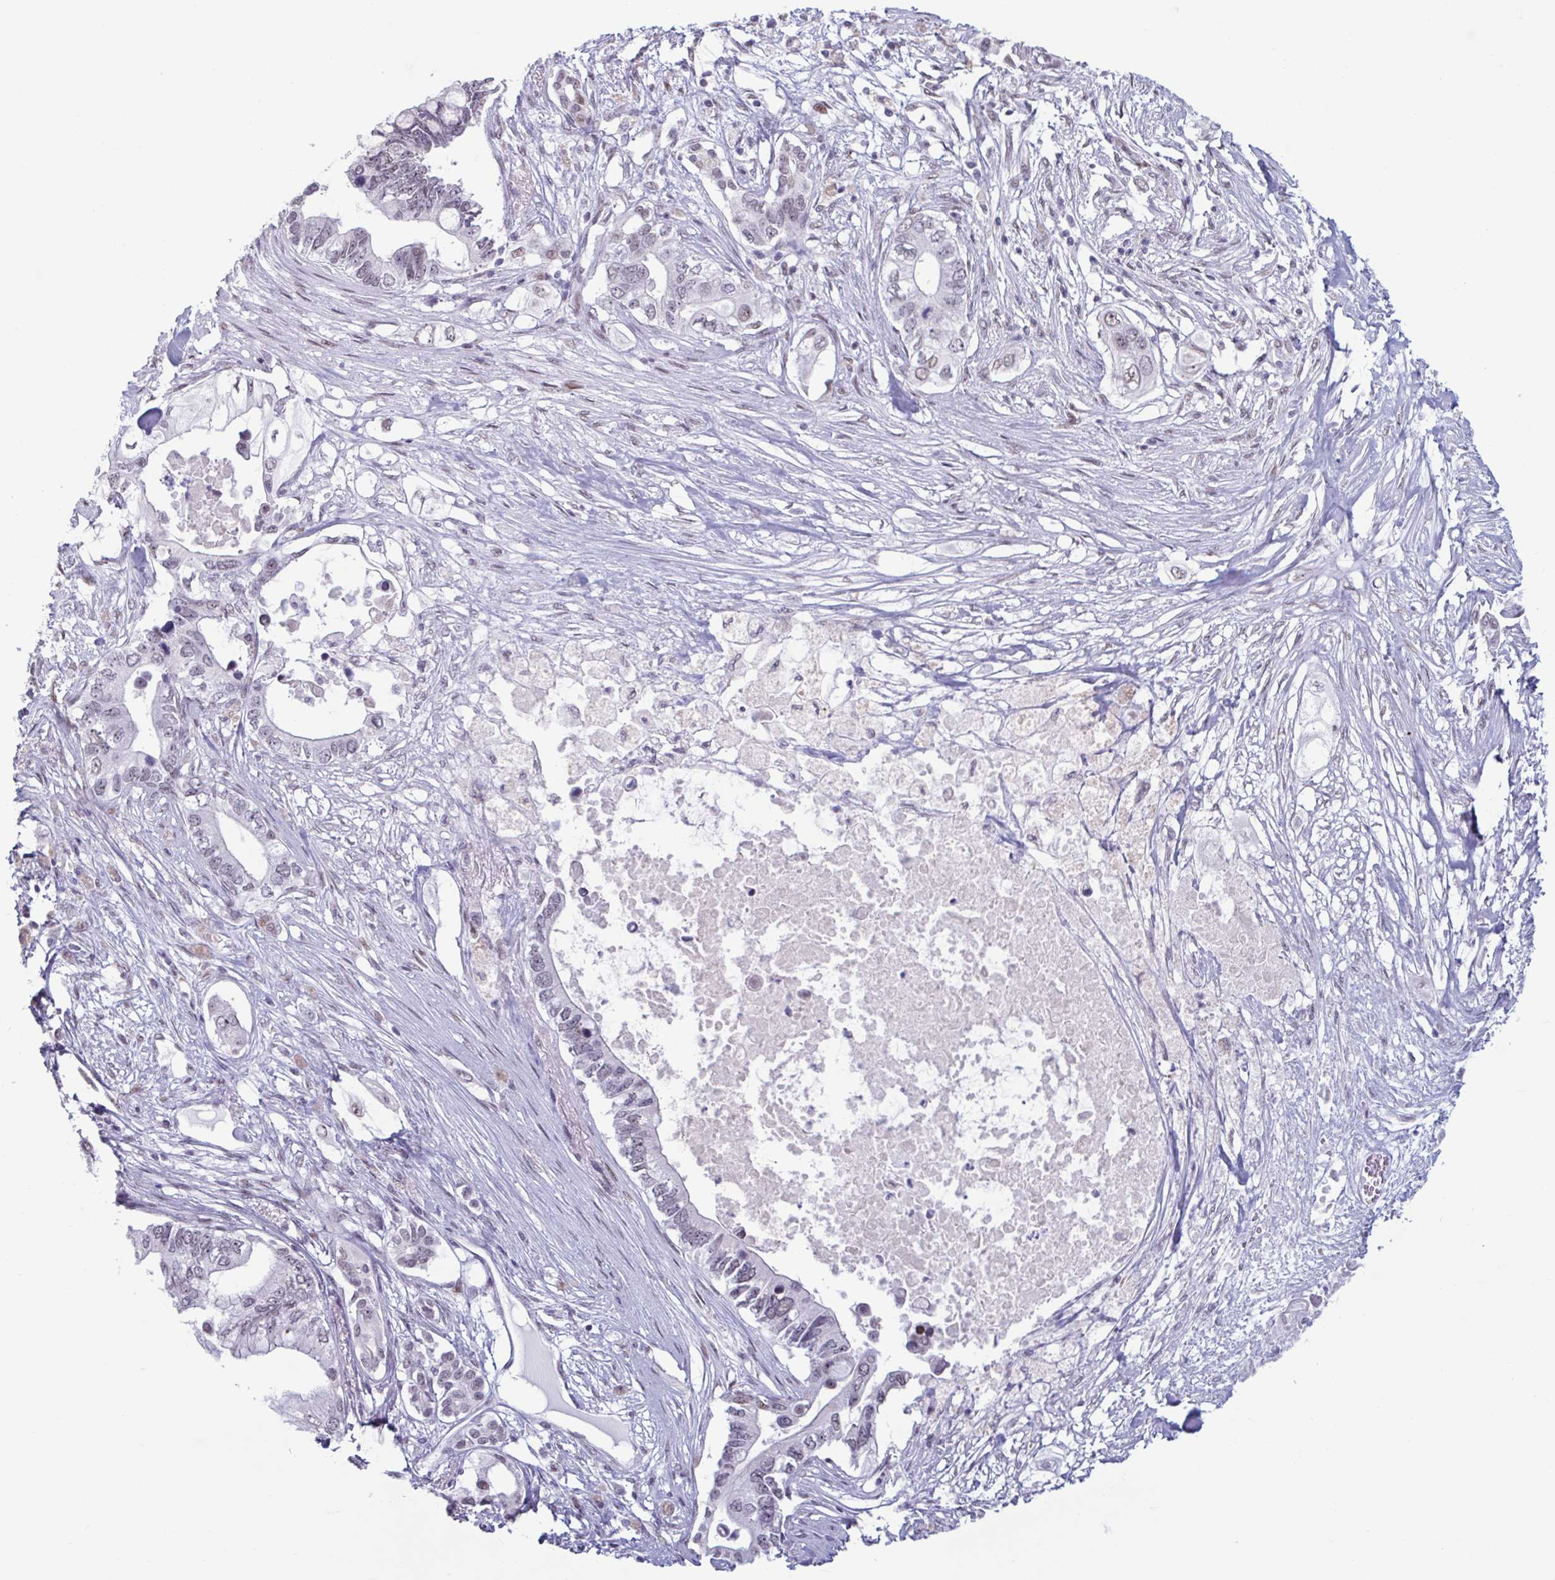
{"staining": {"intensity": "weak", "quantity": "25%-75%", "location": "nuclear"}, "tissue": "pancreatic cancer", "cell_type": "Tumor cells", "image_type": "cancer", "snomed": [{"axis": "morphology", "description": "Adenocarcinoma, NOS"}, {"axis": "topography", "description": "Pancreas"}], "caption": "The image reveals immunohistochemical staining of pancreatic cancer (adenocarcinoma). There is weak nuclear positivity is appreciated in about 25%-75% of tumor cells. (Stains: DAB (3,3'-diaminobenzidine) in brown, nuclei in blue, Microscopy: brightfield microscopy at high magnification).", "gene": "HSD17B6", "patient": {"sex": "female", "age": 63}}